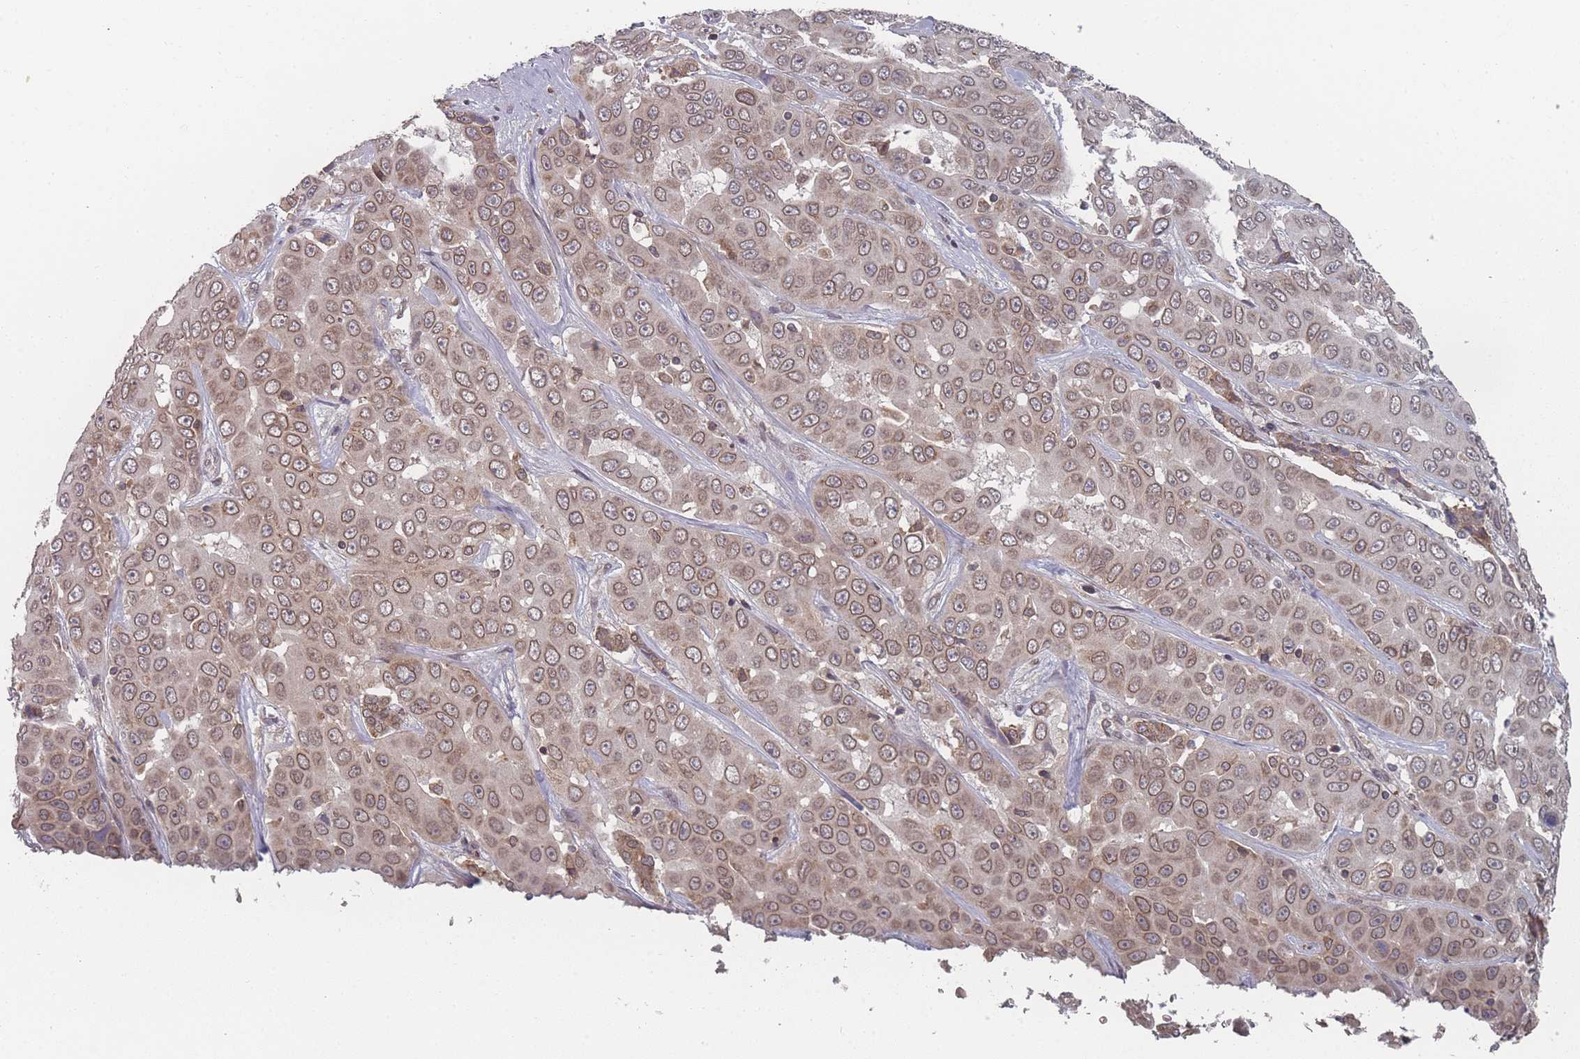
{"staining": {"intensity": "moderate", "quantity": ">75%", "location": "cytoplasmic/membranous,nuclear"}, "tissue": "liver cancer", "cell_type": "Tumor cells", "image_type": "cancer", "snomed": [{"axis": "morphology", "description": "Cholangiocarcinoma"}, {"axis": "topography", "description": "Liver"}], "caption": "Cholangiocarcinoma (liver) stained for a protein (brown) displays moderate cytoplasmic/membranous and nuclear positive staining in approximately >75% of tumor cells.", "gene": "TBC1D25", "patient": {"sex": "female", "age": 52}}